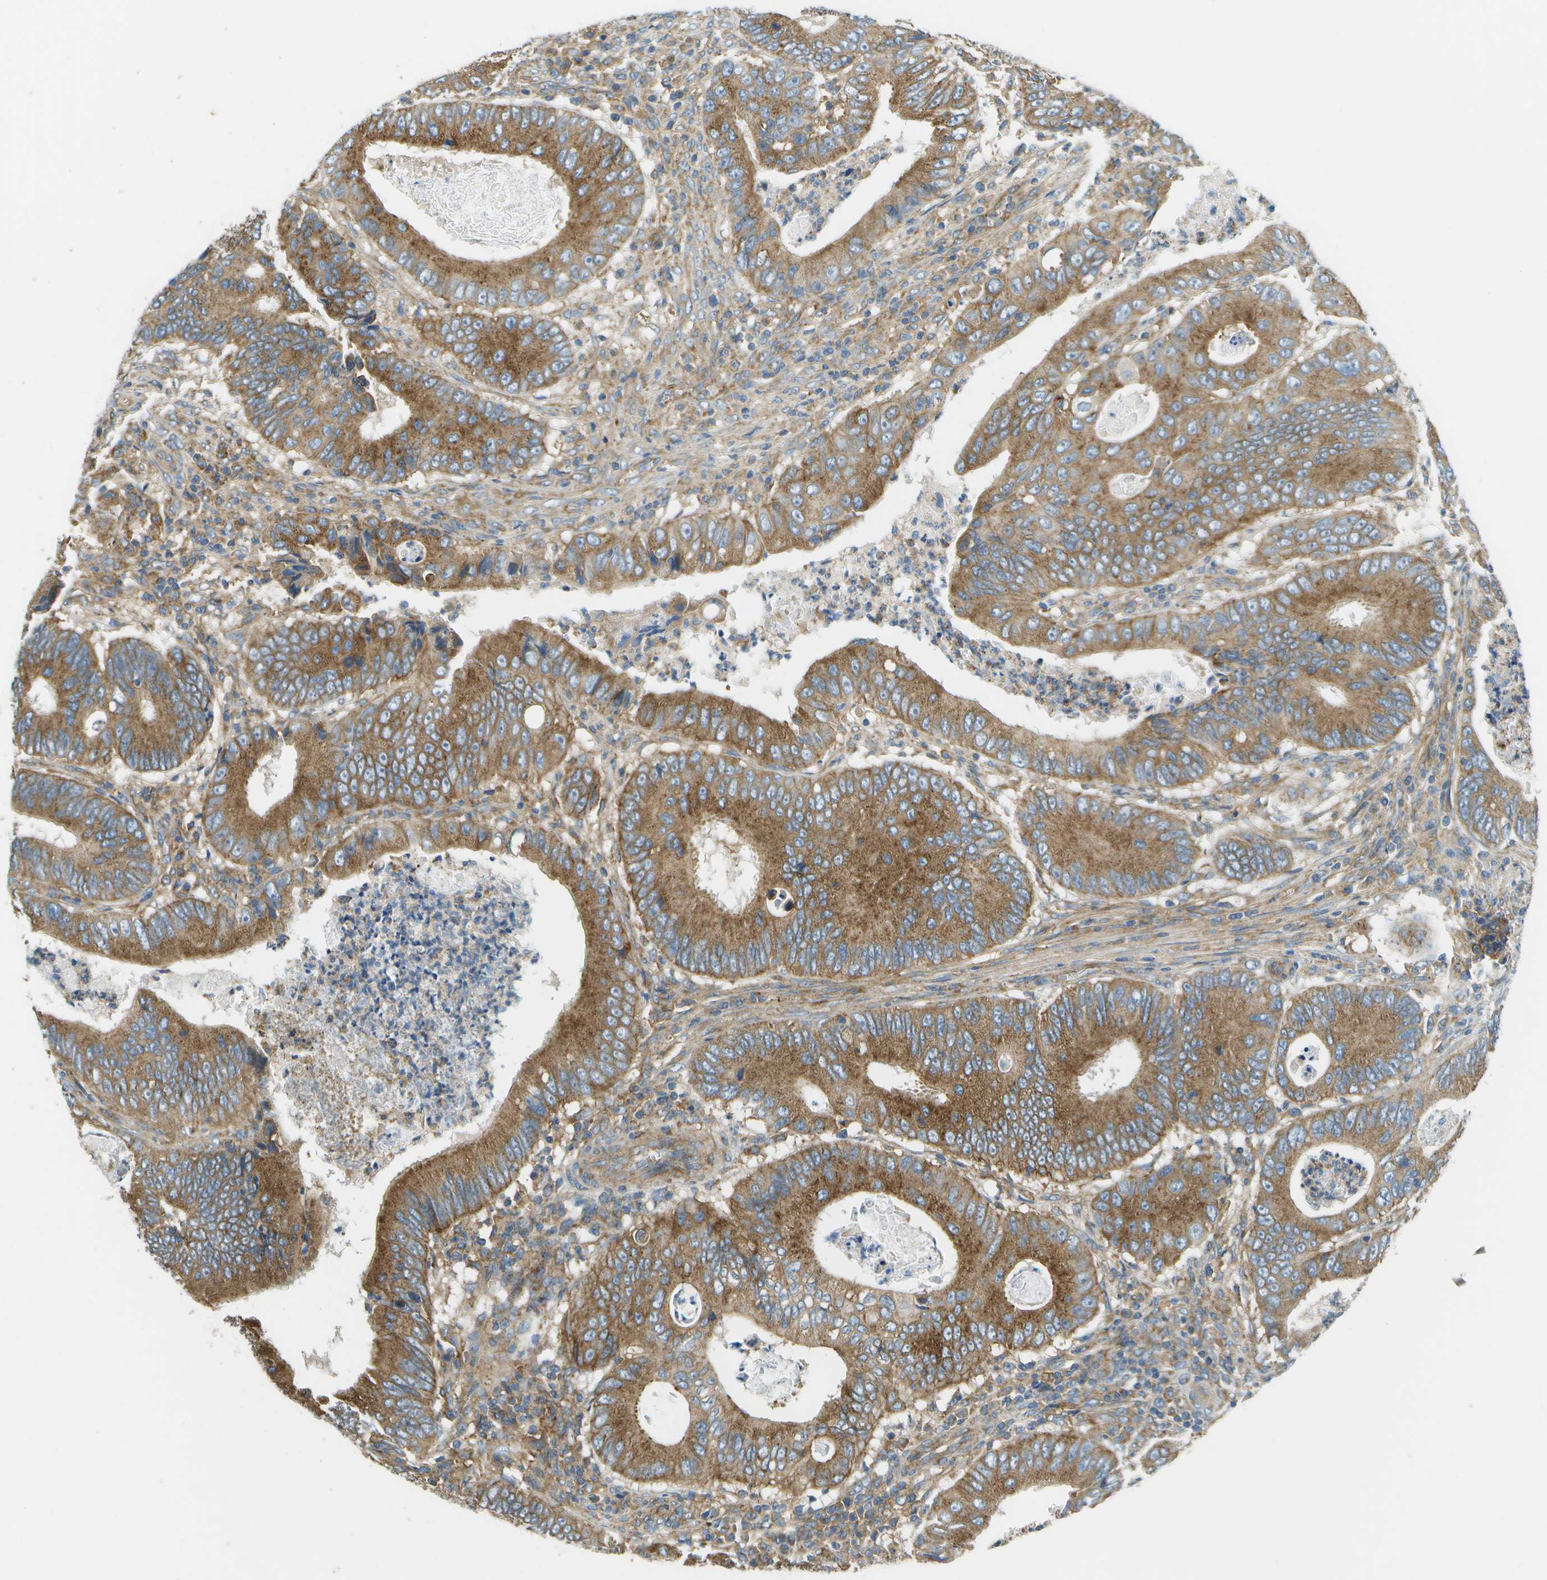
{"staining": {"intensity": "moderate", "quantity": ">75%", "location": "cytoplasmic/membranous"}, "tissue": "colorectal cancer", "cell_type": "Tumor cells", "image_type": "cancer", "snomed": [{"axis": "morphology", "description": "Inflammation, NOS"}, {"axis": "morphology", "description": "Adenocarcinoma, NOS"}, {"axis": "topography", "description": "Colon"}], "caption": "Protein staining demonstrates moderate cytoplasmic/membranous positivity in approximately >75% of tumor cells in colorectal cancer.", "gene": "CLTC", "patient": {"sex": "male", "age": 72}}